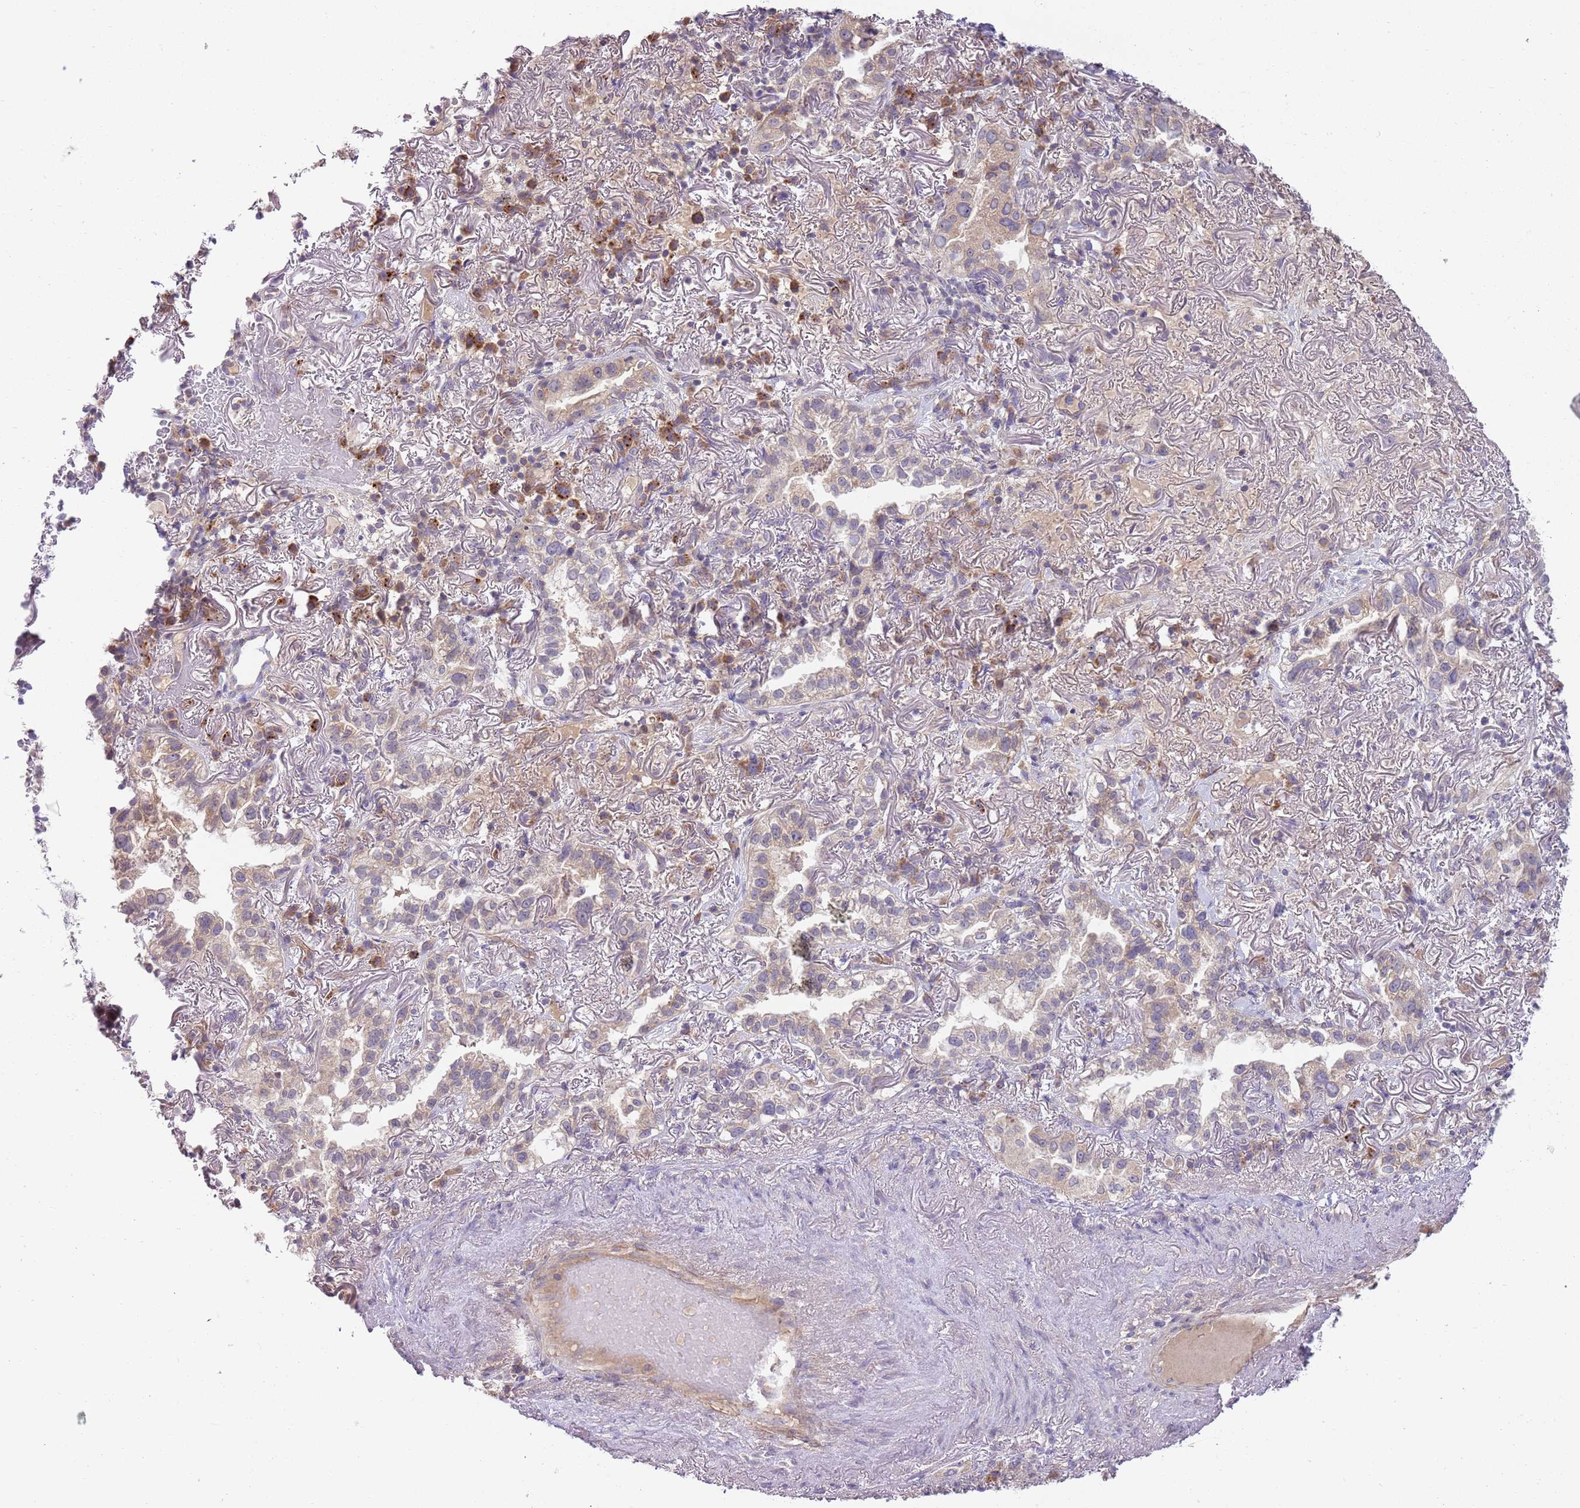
{"staining": {"intensity": "moderate", "quantity": "<25%", "location": "cytoplasmic/membranous"}, "tissue": "lung cancer", "cell_type": "Tumor cells", "image_type": "cancer", "snomed": [{"axis": "morphology", "description": "Adenocarcinoma, NOS"}, {"axis": "topography", "description": "Lung"}], "caption": "An immunohistochemistry histopathology image of neoplastic tissue is shown. Protein staining in brown labels moderate cytoplasmic/membranous positivity in lung cancer (adenocarcinoma) within tumor cells.", "gene": "SKOR2", "patient": {"sex": "female", "age": 69}}